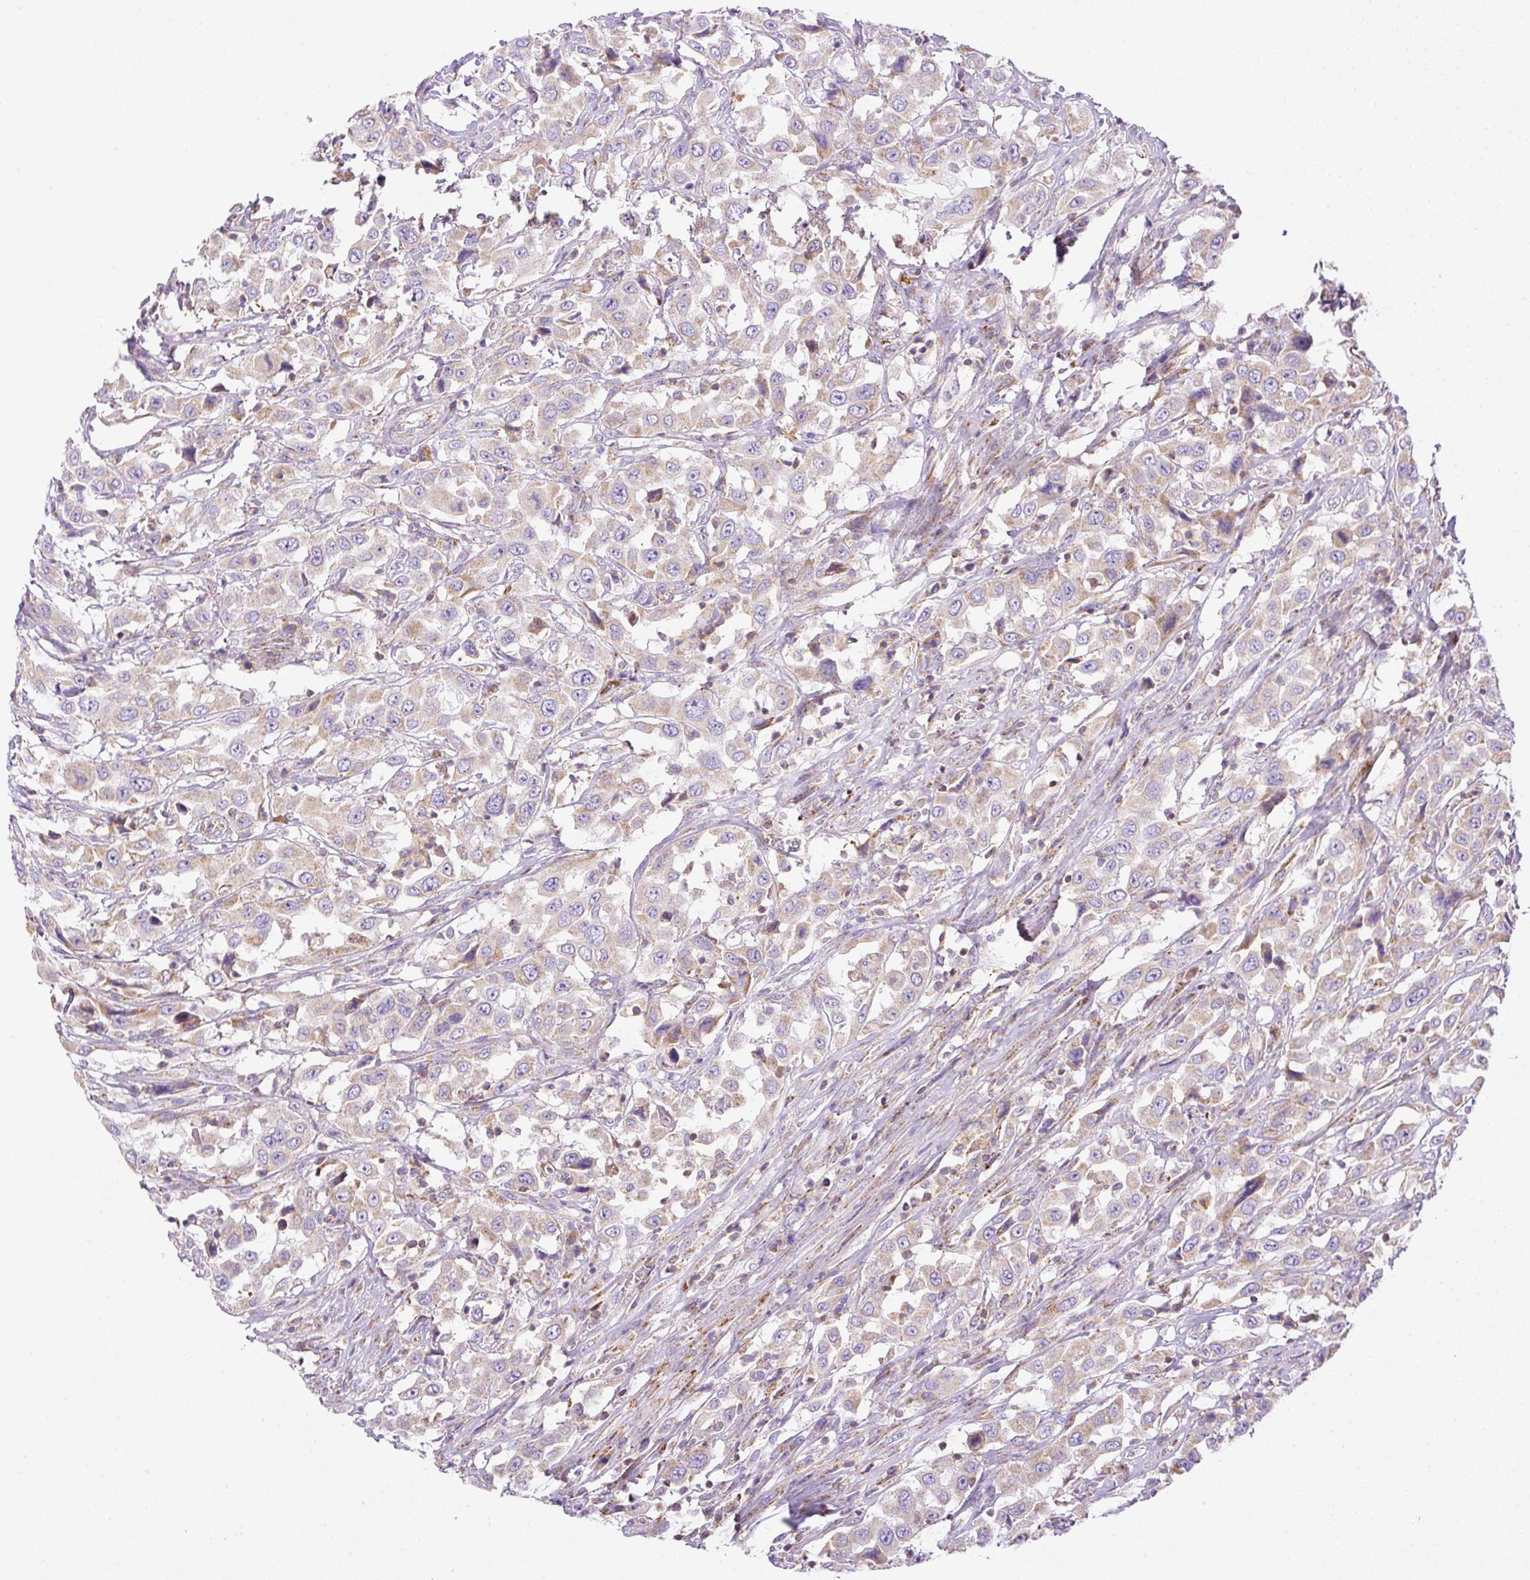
{"staining": {"intensity": "weak", "quantity": "25%-75%", "location": "cytoplasmic/membranous"}, "tissue": "urothelial cancer", "cell_type": "Tumor cells", "image_type": "cancer", "snomed": [{"axis": "morphology", "description": "Urothelial carcinoma, High grade"}, {"axis": "topography", "description": "Urinary bladder"}], "caption": "Human urothelial cancer stained for a protein (brown) reveals weak cytoplasmic/membranous positive expression in approximately 25%-75% of tumor cells.", "gene": "NF1", "patient": {"sex": "male", "age": 61}}